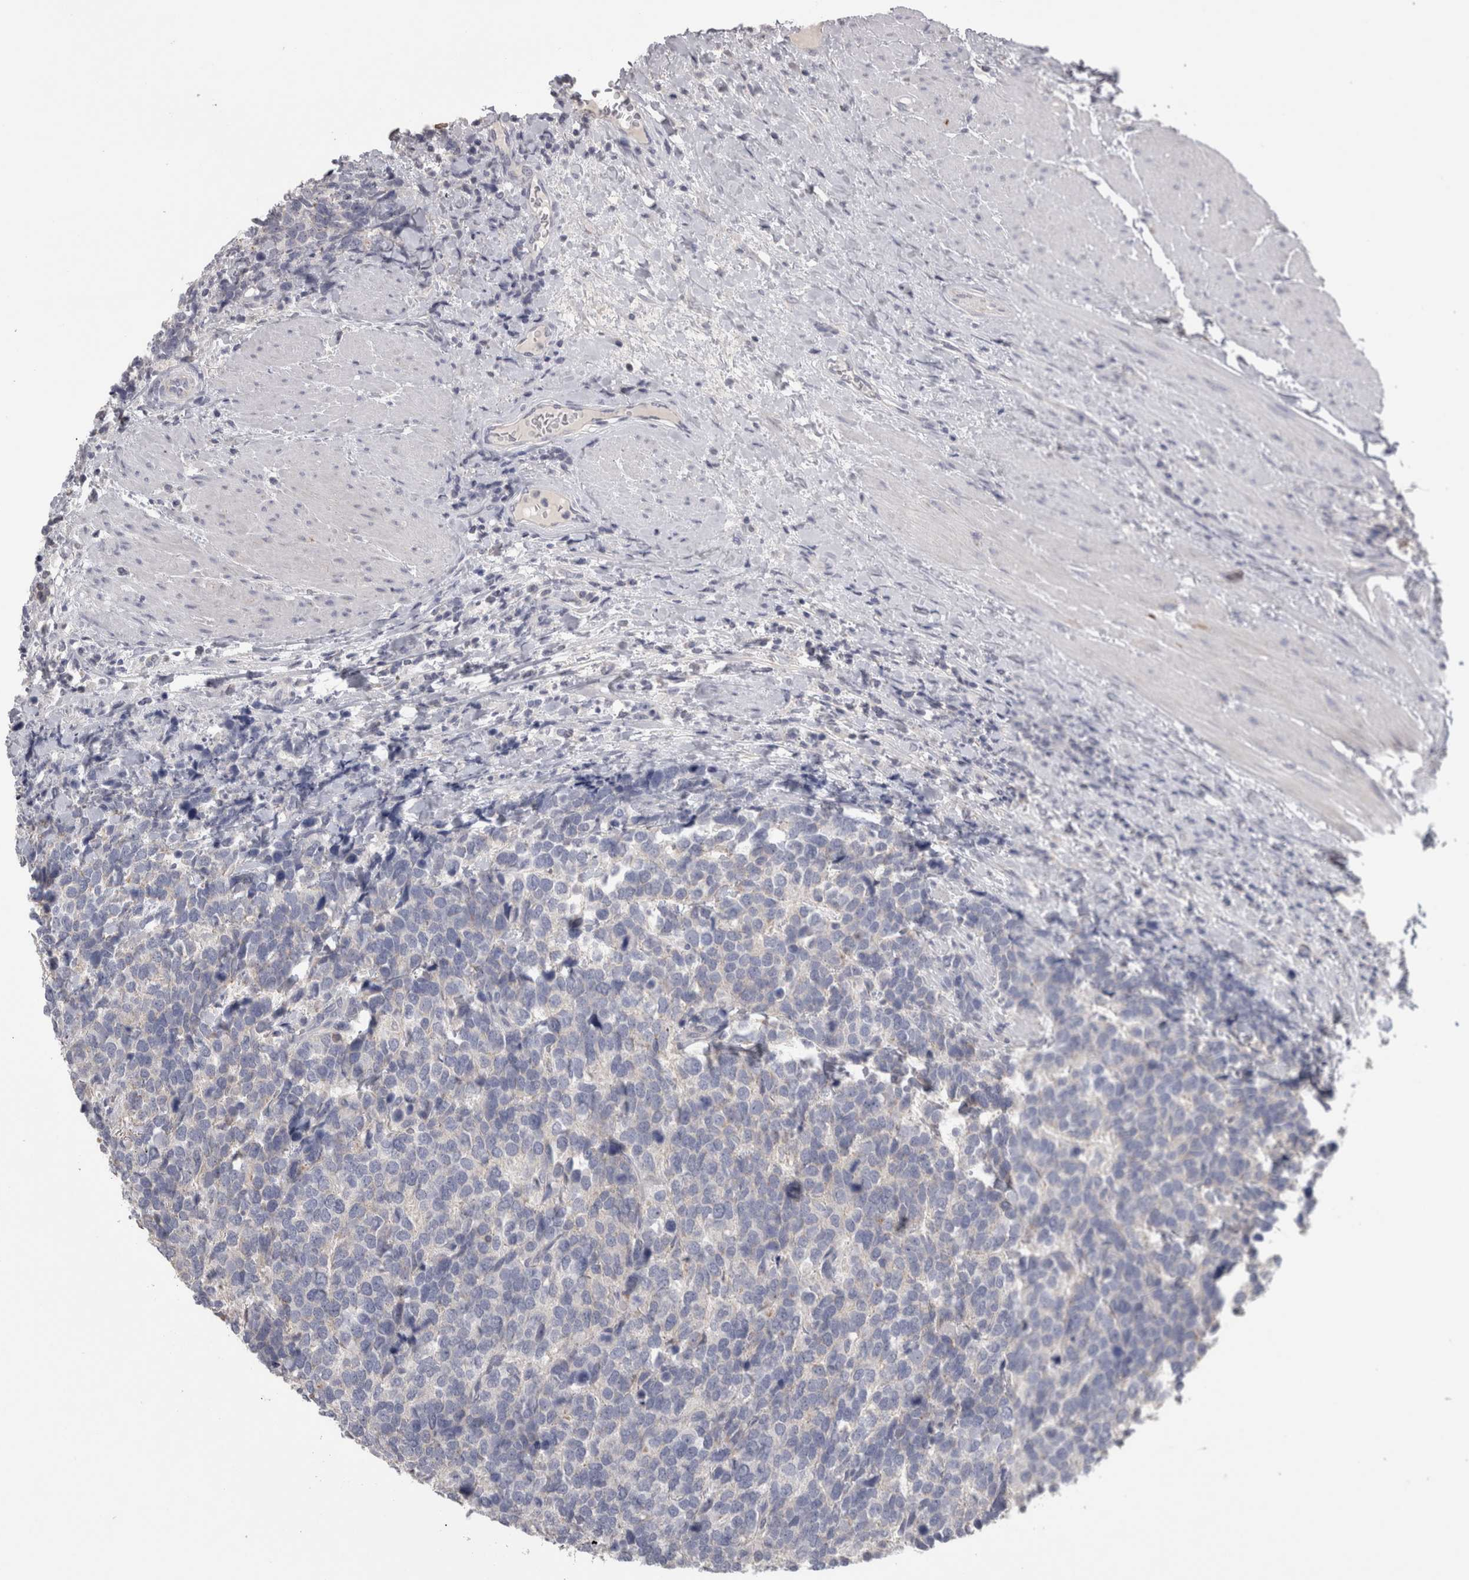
{"staining": {"intensity": "negative", "quantity": "none", "location": "none"}, "tissue": "urothelial cancer", "cell_type": "Tumor cells", "image_type": "cancer", "snomed": [{"axis": "morphology", "description": "Urothelial carcinoma, High grade"}, {"axis": "topography", "description": "Urinary bladder"}], "caption": "There is no significant expression in tumor cells of urothelial cancer.", "gene": "TCAP", "patient": {"sex": "female", "age": 82}}